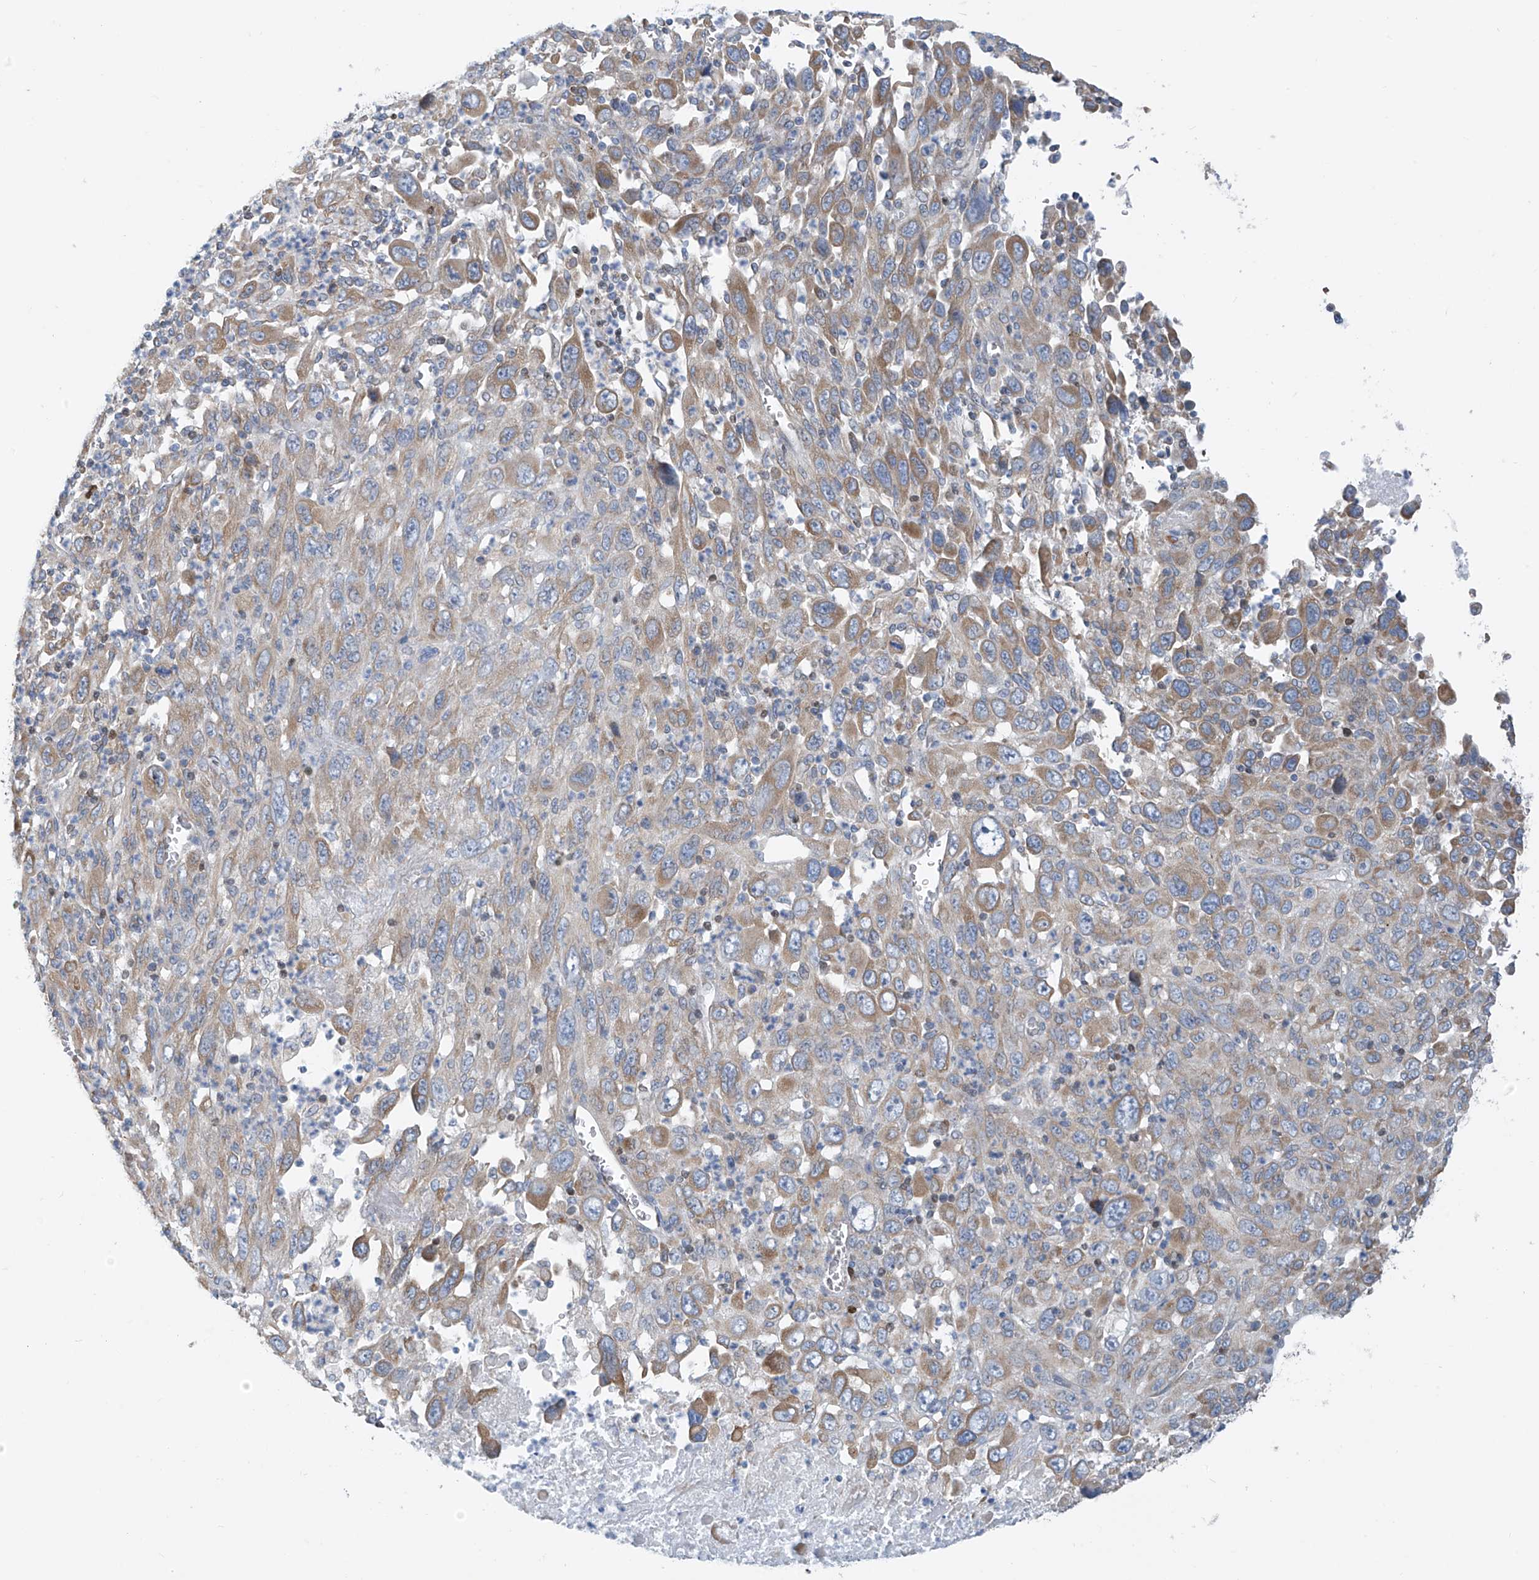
{"staining": {"intensity": "moderate", "quantity": "<25%", "location": "cytoplasmic/membranous"}, "tissue": "melanoma", "cell_type": "Tumor cells", "image_type": "cancer", "snomed": [{"axis": "morphology", "description": "Malignant melanoma, Metastatic site"}, {"axis": "topography", "description": "Skin"}], "caption": "This is an image of immunohistochemistry (IHC) staining of malignant melanoma (metastatic site), which shows moderate expression in the cytoplasmic/membranous of tumor cells.", "gene": "EOMES", "patient": {"sex": "female", "age": 56}}